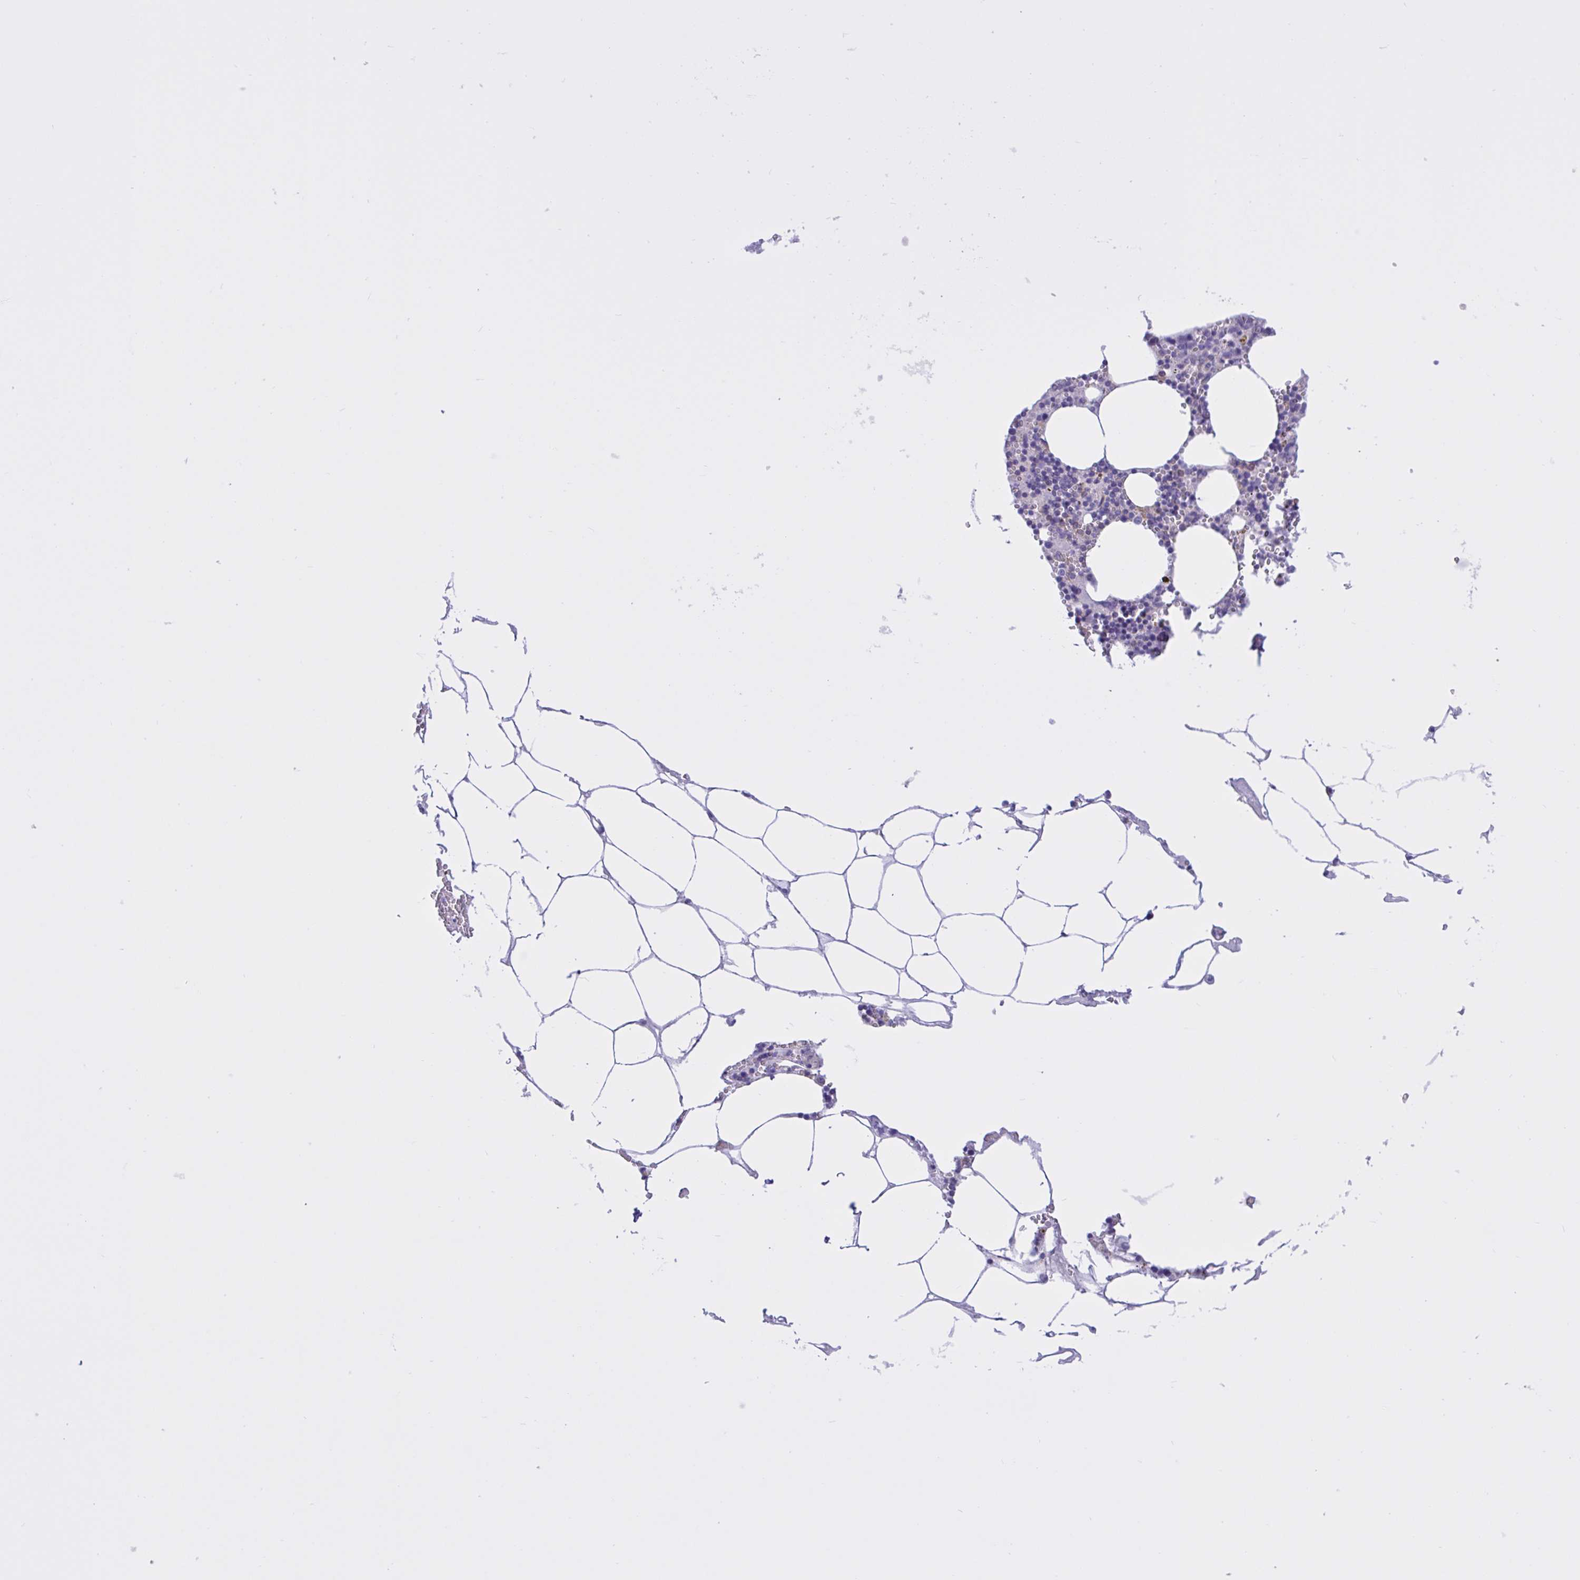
{"staining": {"intensity": "moderate", "quantity": "<25%", "location": "cytoplasmic/membranous"}, "tissue": "bone marrow", "cell_type": "Hematopoietic cells", "image_type": "normal", "snomed": [{"axis": "morphology", "description": "Normal tissue, NOS"}, {"axis": "topography", "description": "Bone marrow"}], "caption": "Immunohistochemical staining of unremarkable human bone marrow exhibits <25% levels of moderate cytoplasmic/membranous protein staining in about <25% of hematopoietic cells.", "gene": "OR51M1", "patient": {"sex": "male", "age": 54}}